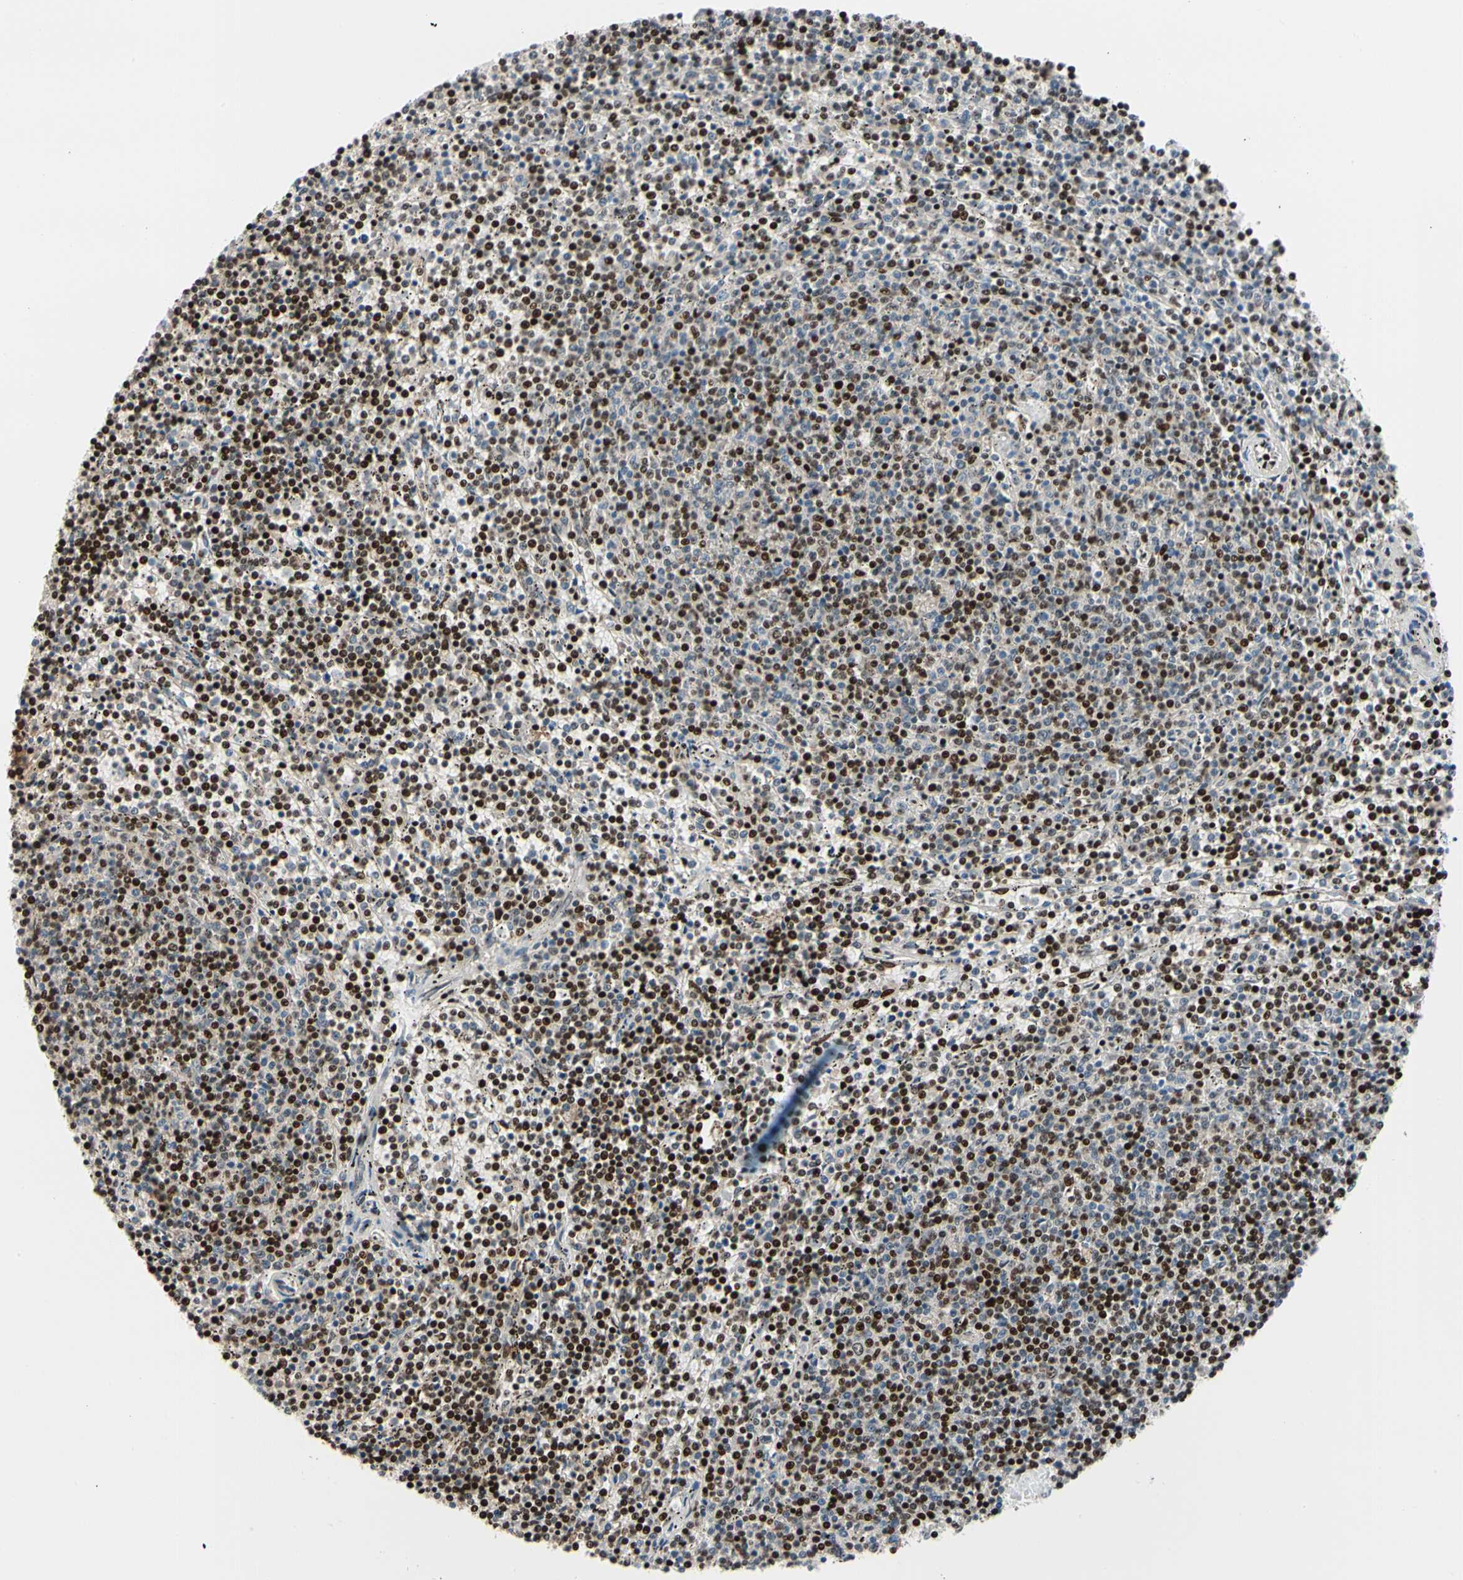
{"staining": {"intensity": "strong", "quantity": "25%-75%", "location": "nuclear"}, "tissue": "lymphoma", "cell_type": "Tumor cells", "image_type": "cancer", "snomed": [{"axis": "morphology", "description": "Malignant lymphoma, non-Hodgkin's type, Low grade"}, {"axis": "topography", "description": "Spleen"}], "caption": "Tumor cells demonstrate strong nuclear staining in about 25%-75% of cells in low-grade malignant lymphoma, non-Hodgkin's type. Using DAB (brown) and hematoxylin (blue) stains, captured at high magnification using brightfield microscopy.", "gene": "FOXO3", "patient": {"sex": "female", "age": 50}}